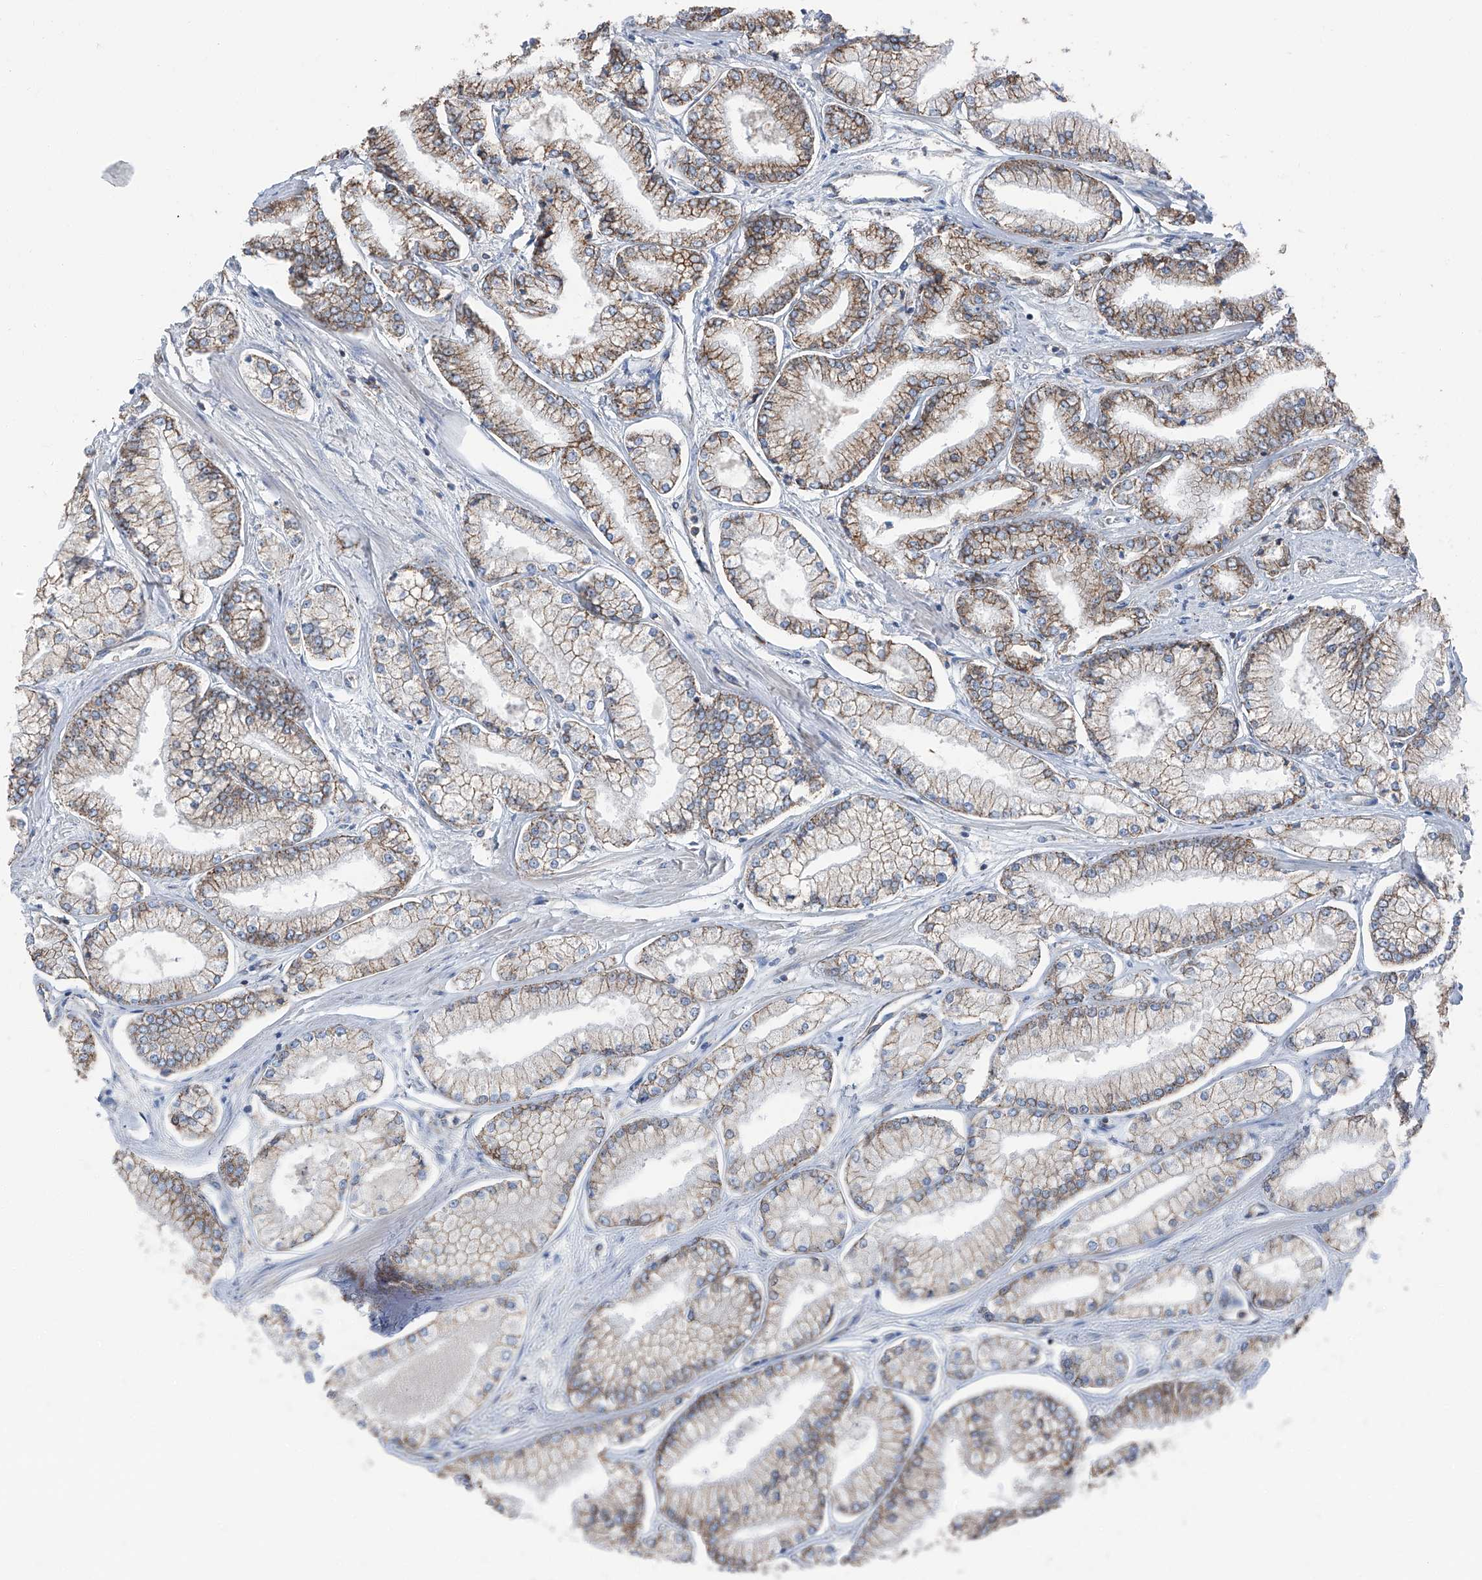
{"staining": {"intensity": "moderate", "quantity": ">75%", "location": "cytoplasmic/membranous"}, "tissue": "prostate cancer", "cell_type": "Tumor cells", "image_type": "cancer", "snomed": [{"axis": "morphology", "description": "Adenocarcinoma, Low grade"}, {"axis": "topography", "description": "Prostate"}], "caption": "Tumor cells show medium levels of moderate cytoplasmic/membranous expression in about >75% of cells in prostate adenocarcinoma (low-grade). The staining is performed using DAB (3,3'-diaminobenzidine) brown chromogen to label protein expression. The nuclei are counter-stained blue using hematoxylin.", "gene": "GPR142", "patient": {"sex": "male", "age": 52}}